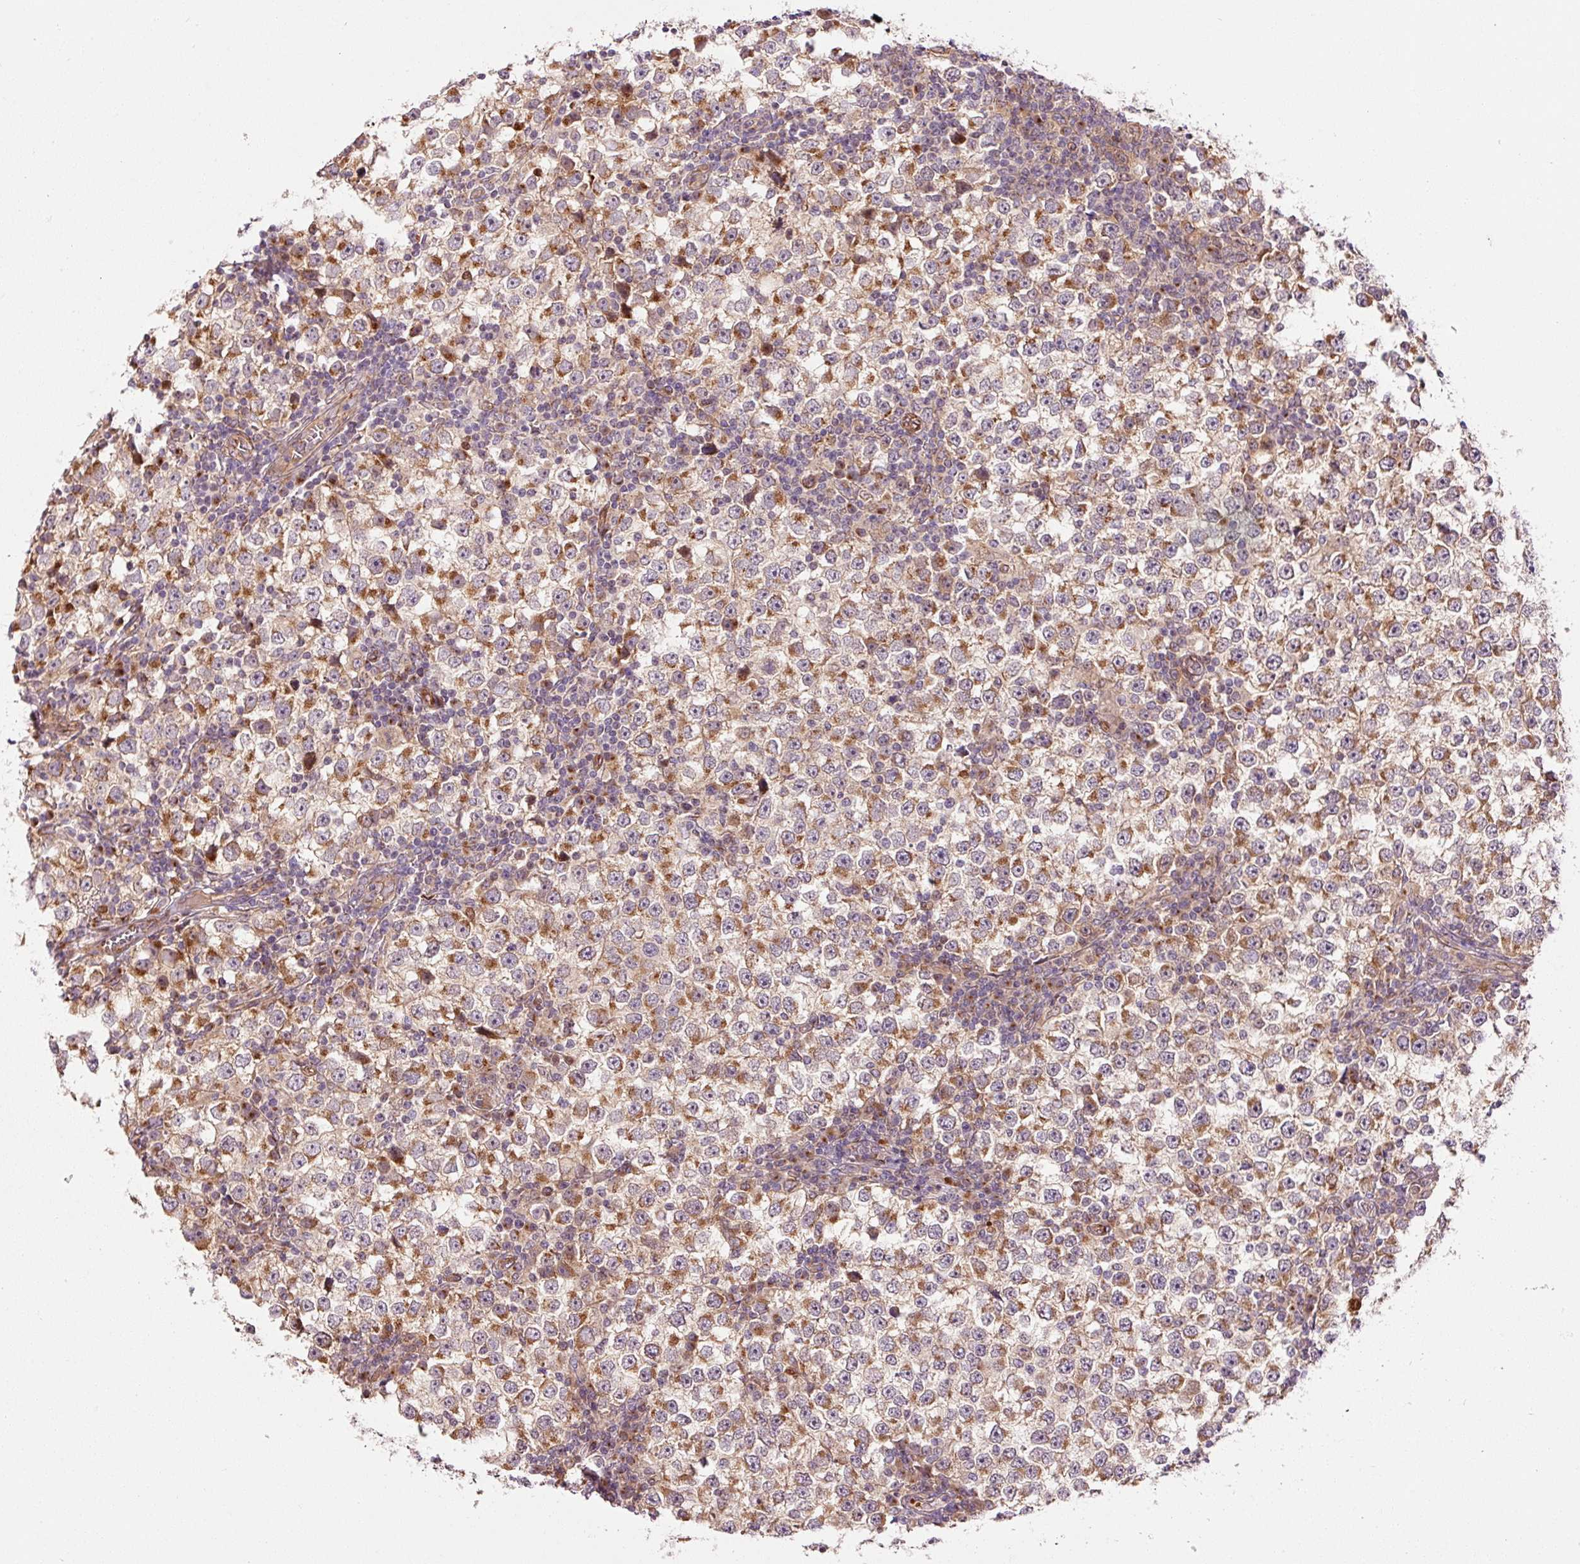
{"staining": {"intensity": "moderate", "quantity": ">75%", "location": "cytoplasmic/membranous"}, "tissue": "testis cancer", "cell_type": "Tumor cells", "image_type": "cancer", "snomed": [{"axis": "morphology", "description": "Seminoma, NOS"}, {"axis": "topography", "description": "Testis"}], "caption": "IHC (DAB) staining of seminoma (testis) reveals moderate cytoplasmic/membranous protein positivity in approximately >75% of tumor cells. The staining was performed using DAB (3,3'-diaminobenzidine), with brown indicating positive protein expression. Nuclei are stained blue with hematoxylin.", "gene": "PPP1R14B", "patient": {"sex": "male", "age": 65}}